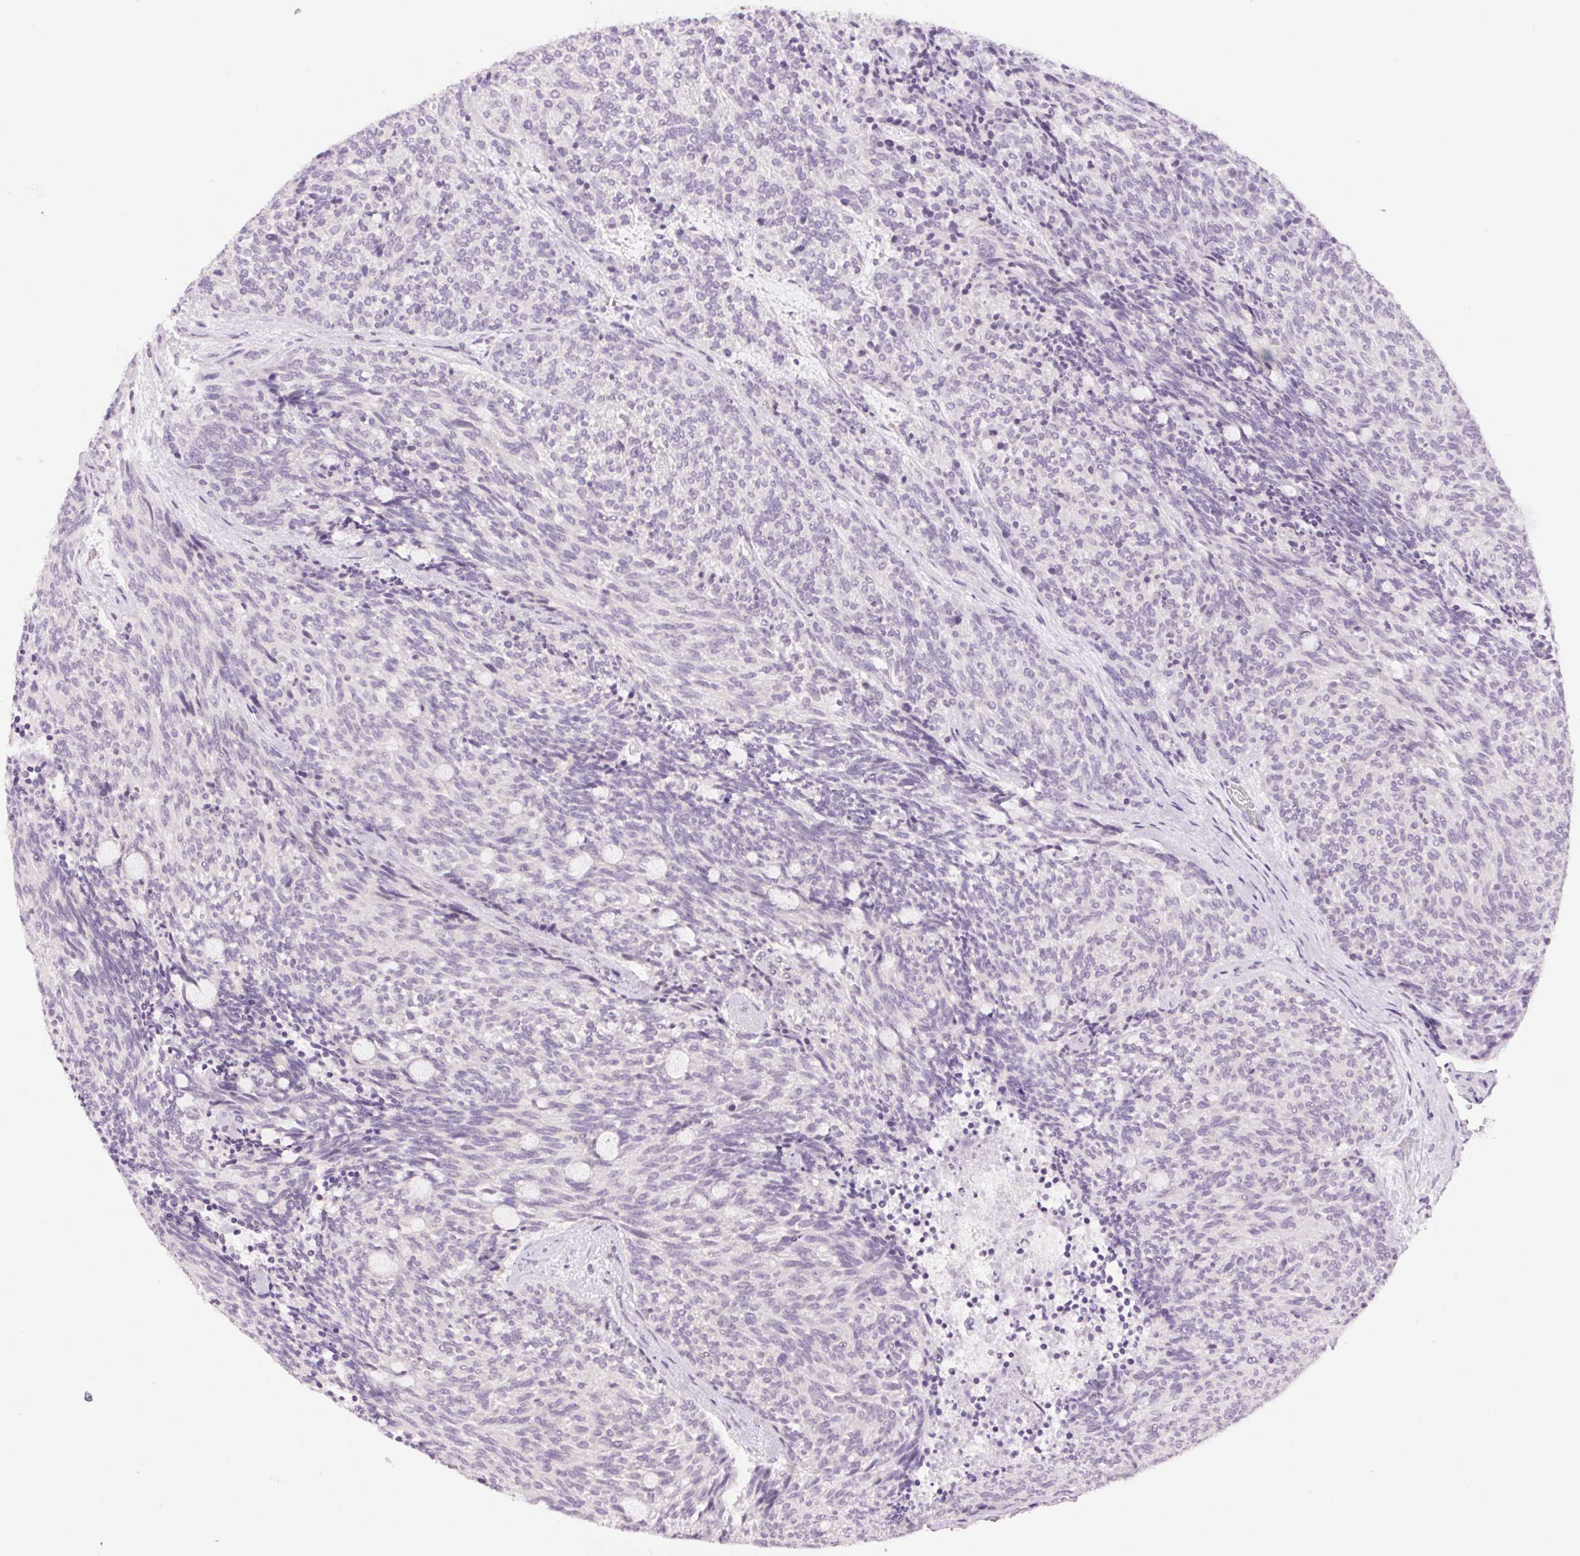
{"staining": {"intensity": "negative", "quantity": "none", "location": "none"}, "tissue": "carcinoid", "cell_type": "Tumor cells", "image_type": "cancer", "snomed": [{"axis": "morphology", "description": "Carcinoid, malignant, NOS"}, {"axis": "topography", "description": "Pancreas"}], "caption": "This is an immunohistochemistry (IHC) histopathology image of human carcinoid (malignant). There is no expression in tumor cells.", "gene": "SMIM13", "patient": {"sex": "female", "age": 54}}